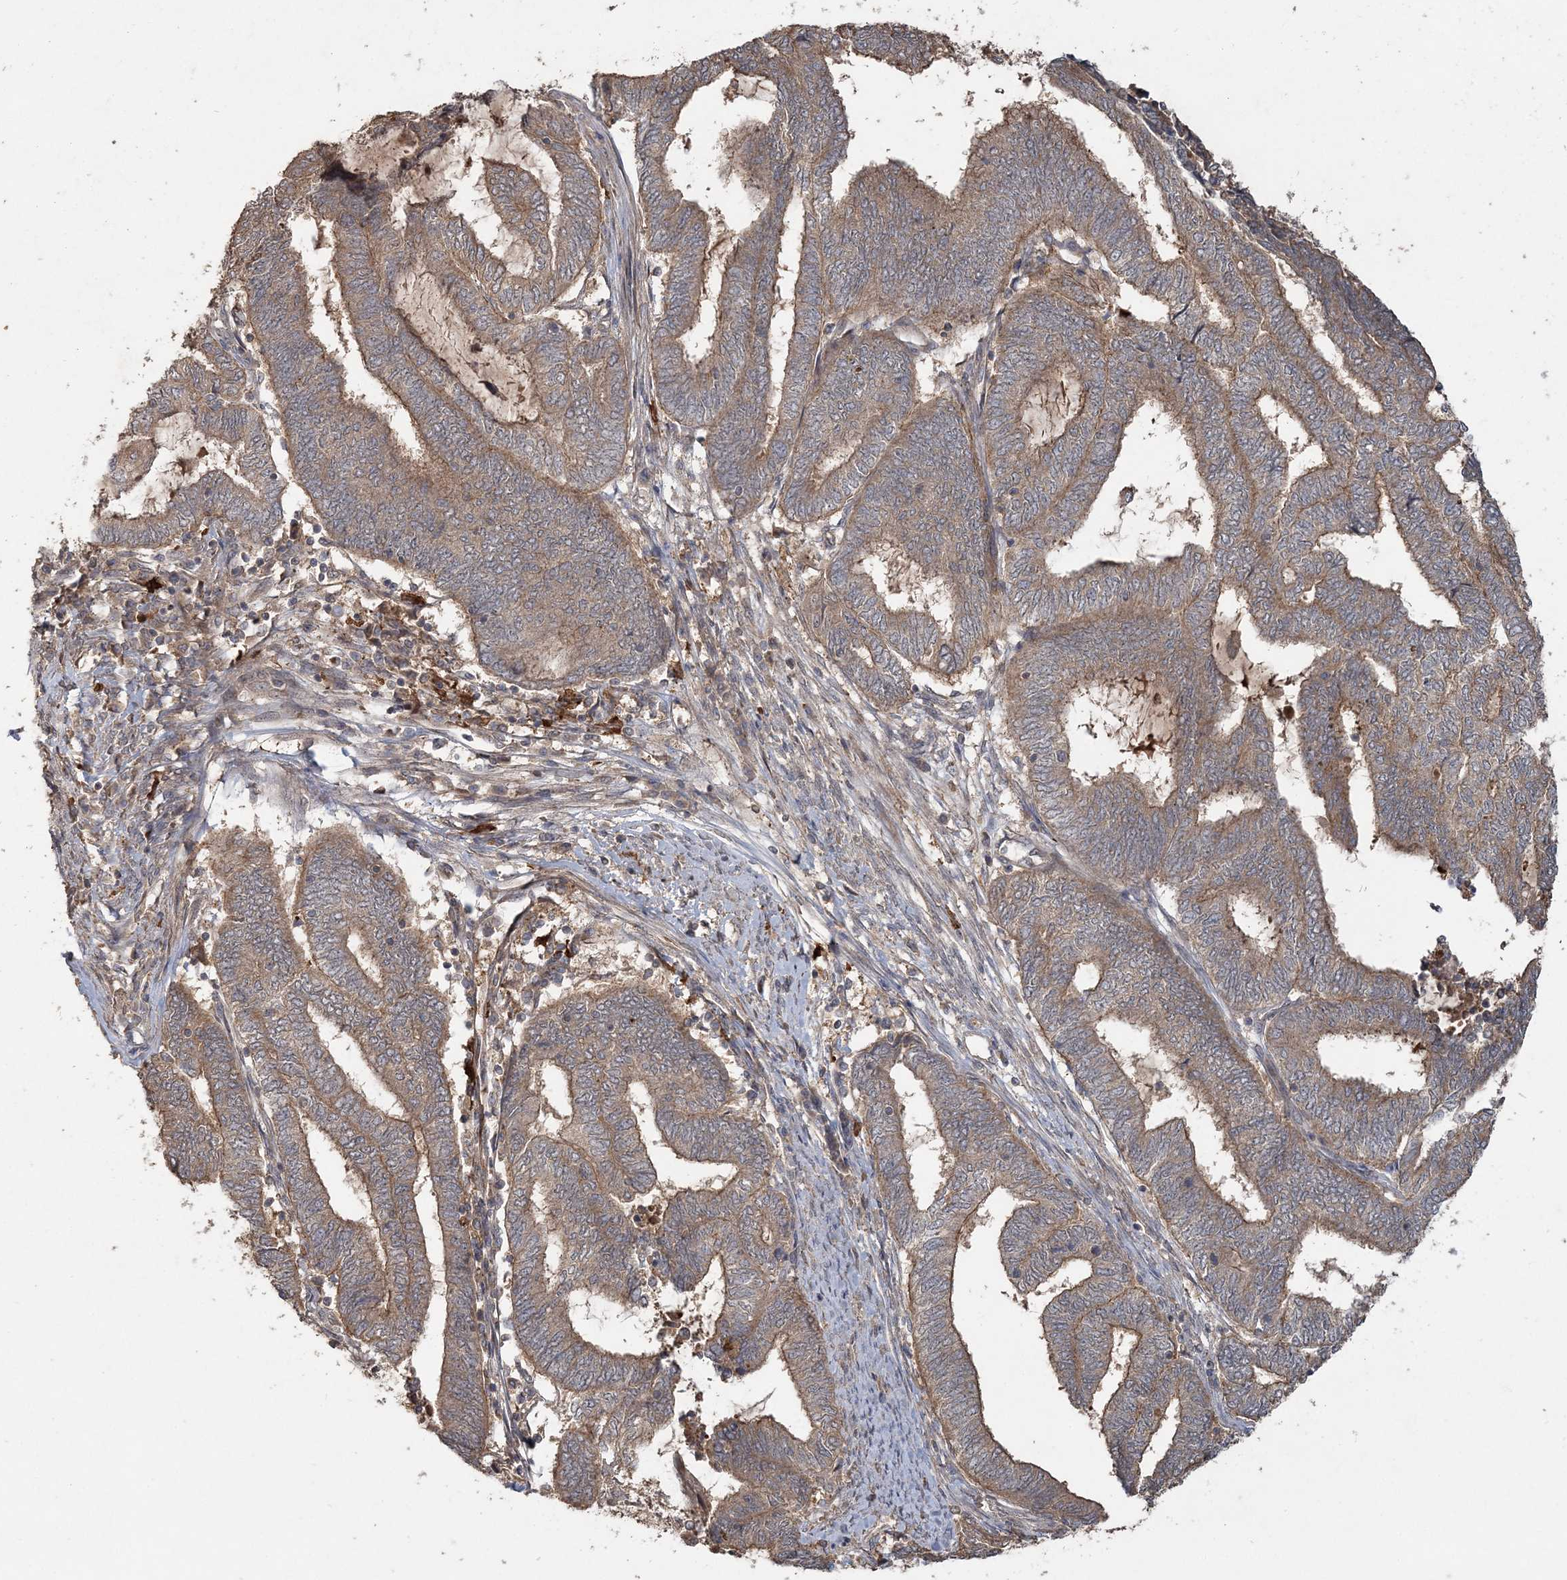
{"staining": {"intensity": "moderate", "quantity": ">75%", "location": "cytoplasmic/membranous"}, "tissue": "endometrial cancer", "cell_type": "Tumor cells", "image_type": "cancer", "snomed": [{"axis": "morphology", "description": "Adenocarcinoma, NOS"}, {"axis": "topography", "description": "Uterus"}, {"axis": "topography", "description": "Endometrium"}], "caption": "Protein expression analysis of human endometrial cancer (adenocarcinoma) reveals moderate cytoplasmic/membranous positivity in about >75% of tumor cells.", "gene": "SPRY1", "patient": {"sex": "female", "age": 70}}